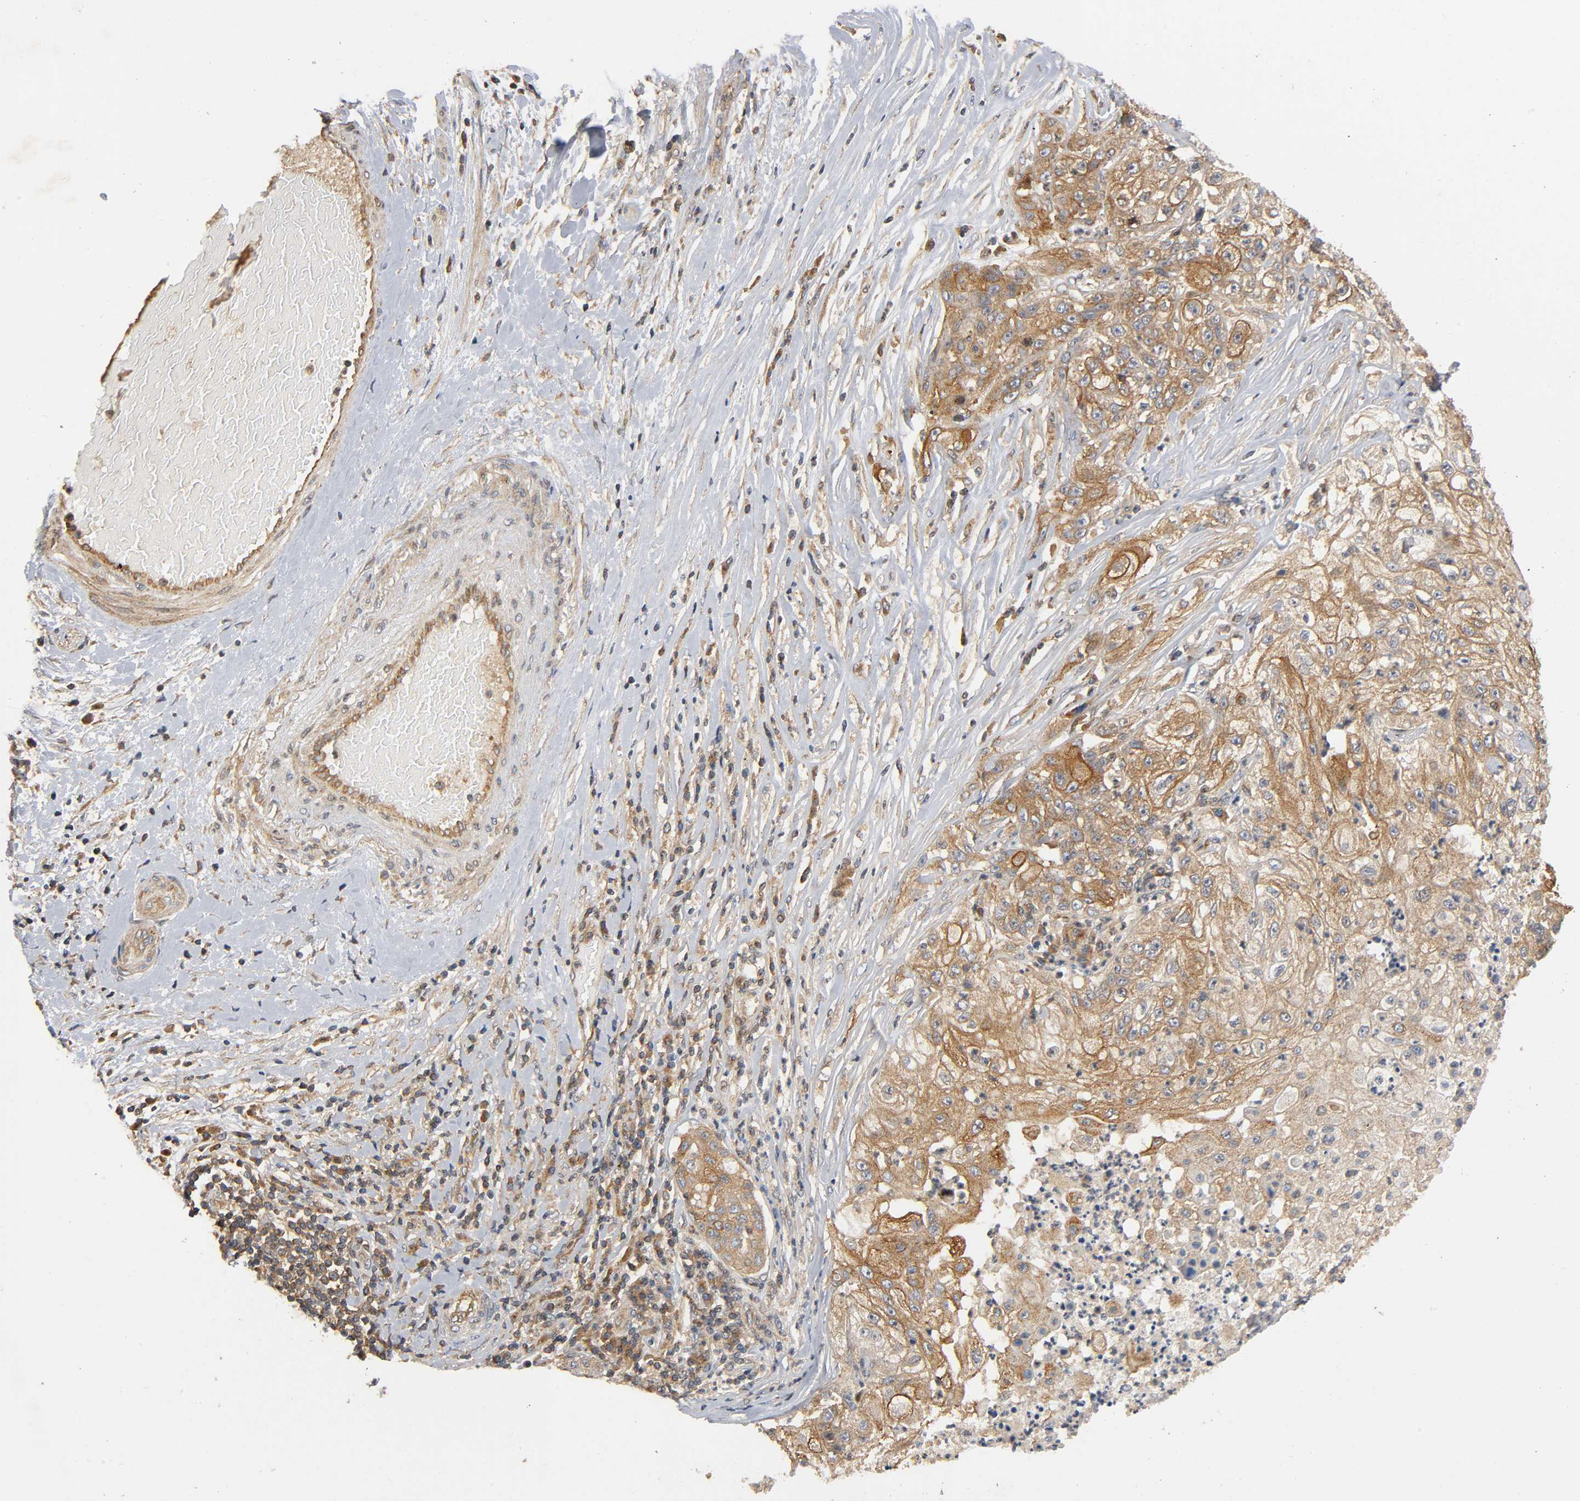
{"staining": {"intensity": "moderate", "quantity": ">75%", "location": "cytoplasmic/membranous"}, "tissue": "lung cancer", "cell_type": "Tumor cells", "image_type": "cancer", "snomed": [{"axis": "morphology", "description": "Inflammation, NOS"}, {"axis": "morphology", "description": "Squamous cell carcinoma, NOS"}, {"axis": "topography", "description": "Lymph node"}, {"axis": "topography", "description": "Soft tissue"}, {"axis": "topography", "description": "Lung"}], "caption": "This micrograph demonstrates IHC staining of squamous cell carcinoma (lung), with medium moderate cytoplasmic/membranous positivity in about >75% of tumor cells.", "gene": "IKBKB", "patient": {"sex": "male", "age": 66}}